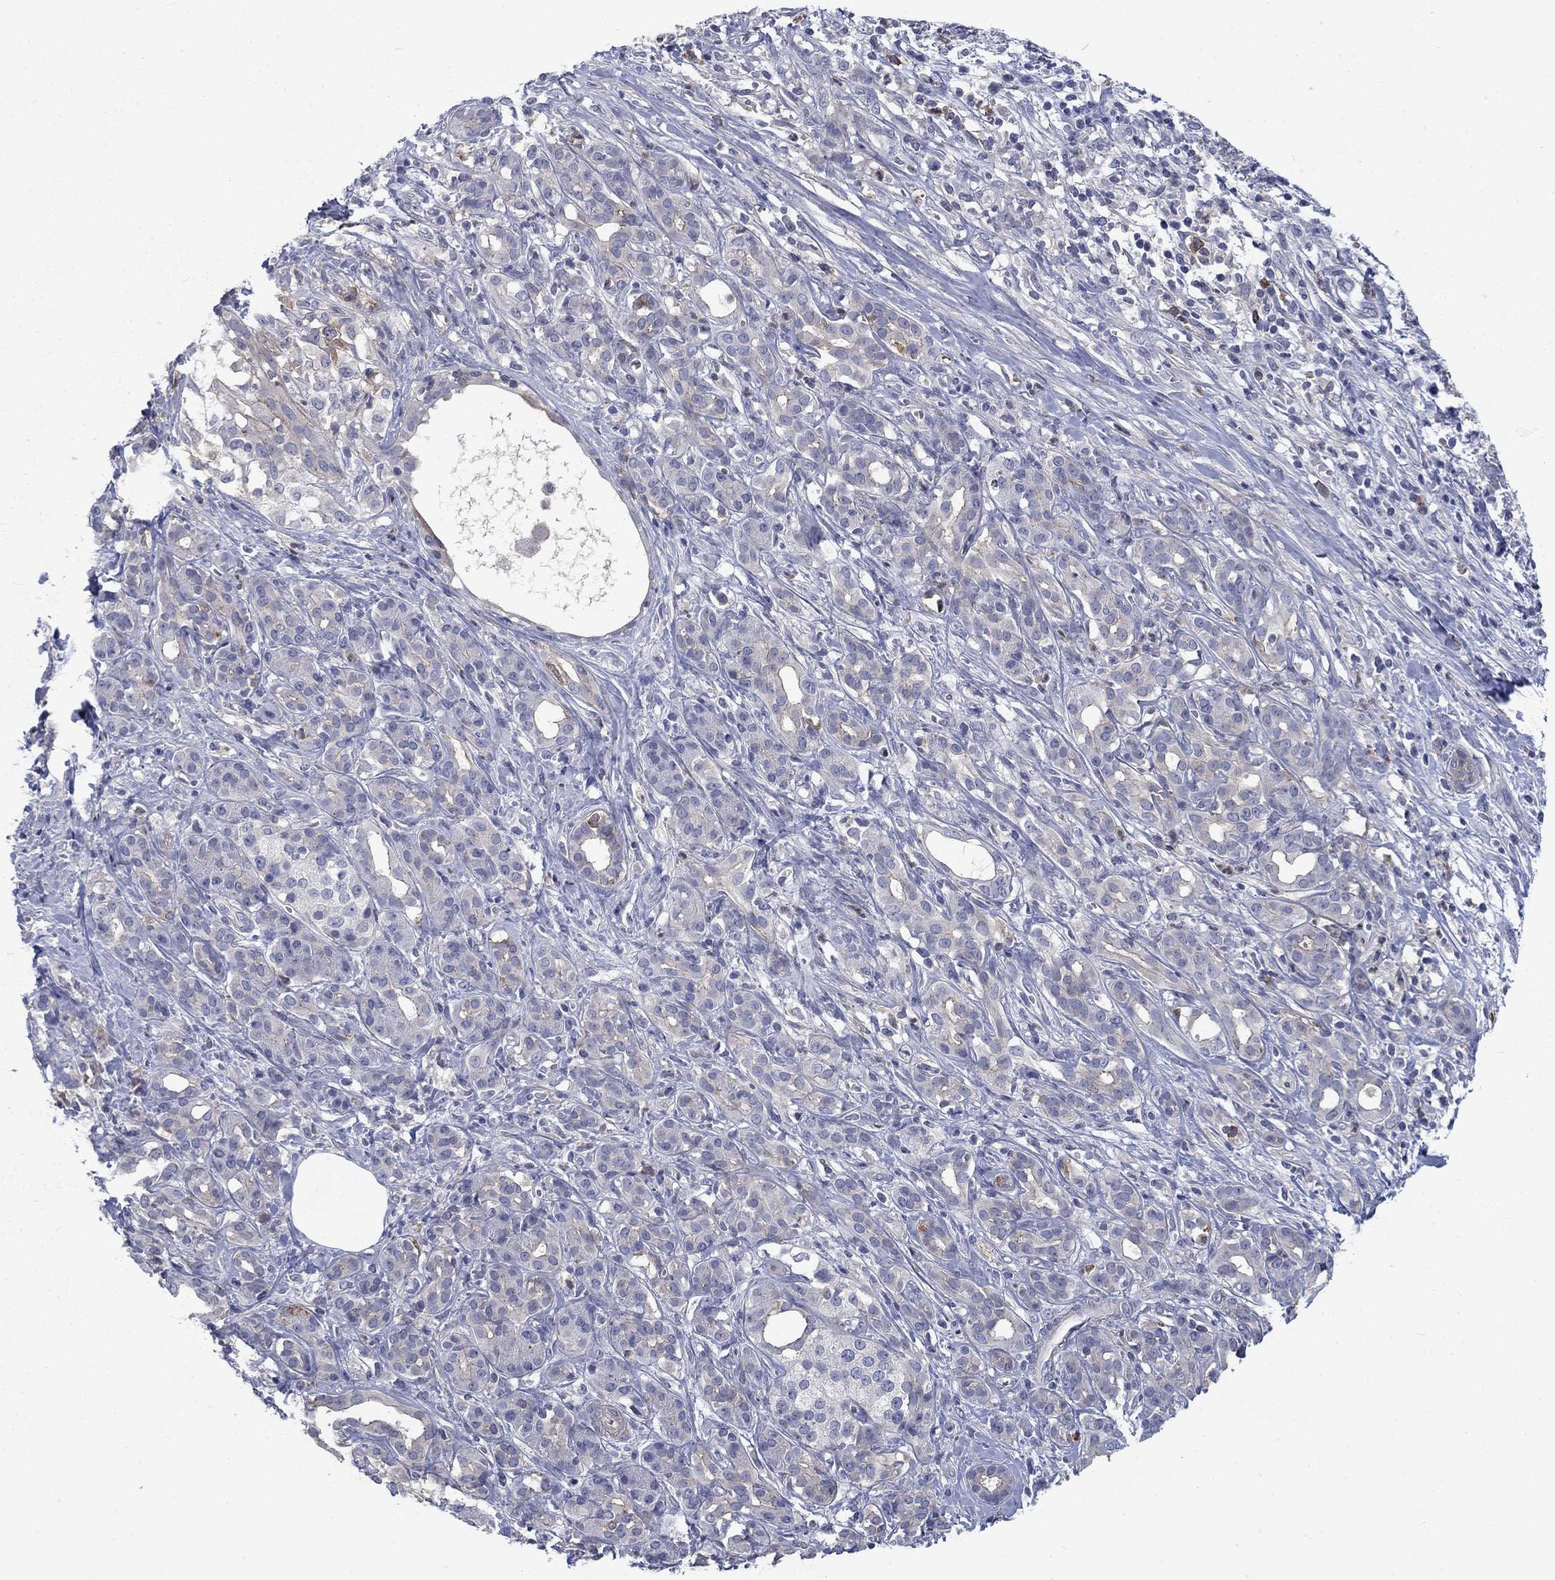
{"staining": {"intensity": "negative", "quantity": "none", "location": "none"}, "tissue": "pancreatic cancer", "cell_type": "Tumor cells", "image_type": "cancer", "snomed": [{"axis": "morphology", "description": "Adenocarcinoma, NOS"}, {"axis": "topography", "description": "Pancreas"}], "caption": "IHC photomicrograph of human pancreatic cancer stained for a protein (brown), which demonstrates no staining in tumor cells. Brightfield microscopy of immunohistochemistry (IHC) stained with DAB (brown) and hematoxylin (blue), captured at high magnification.", "gene": "KIF15", "patient": {"sex": "male", "age": 61}}